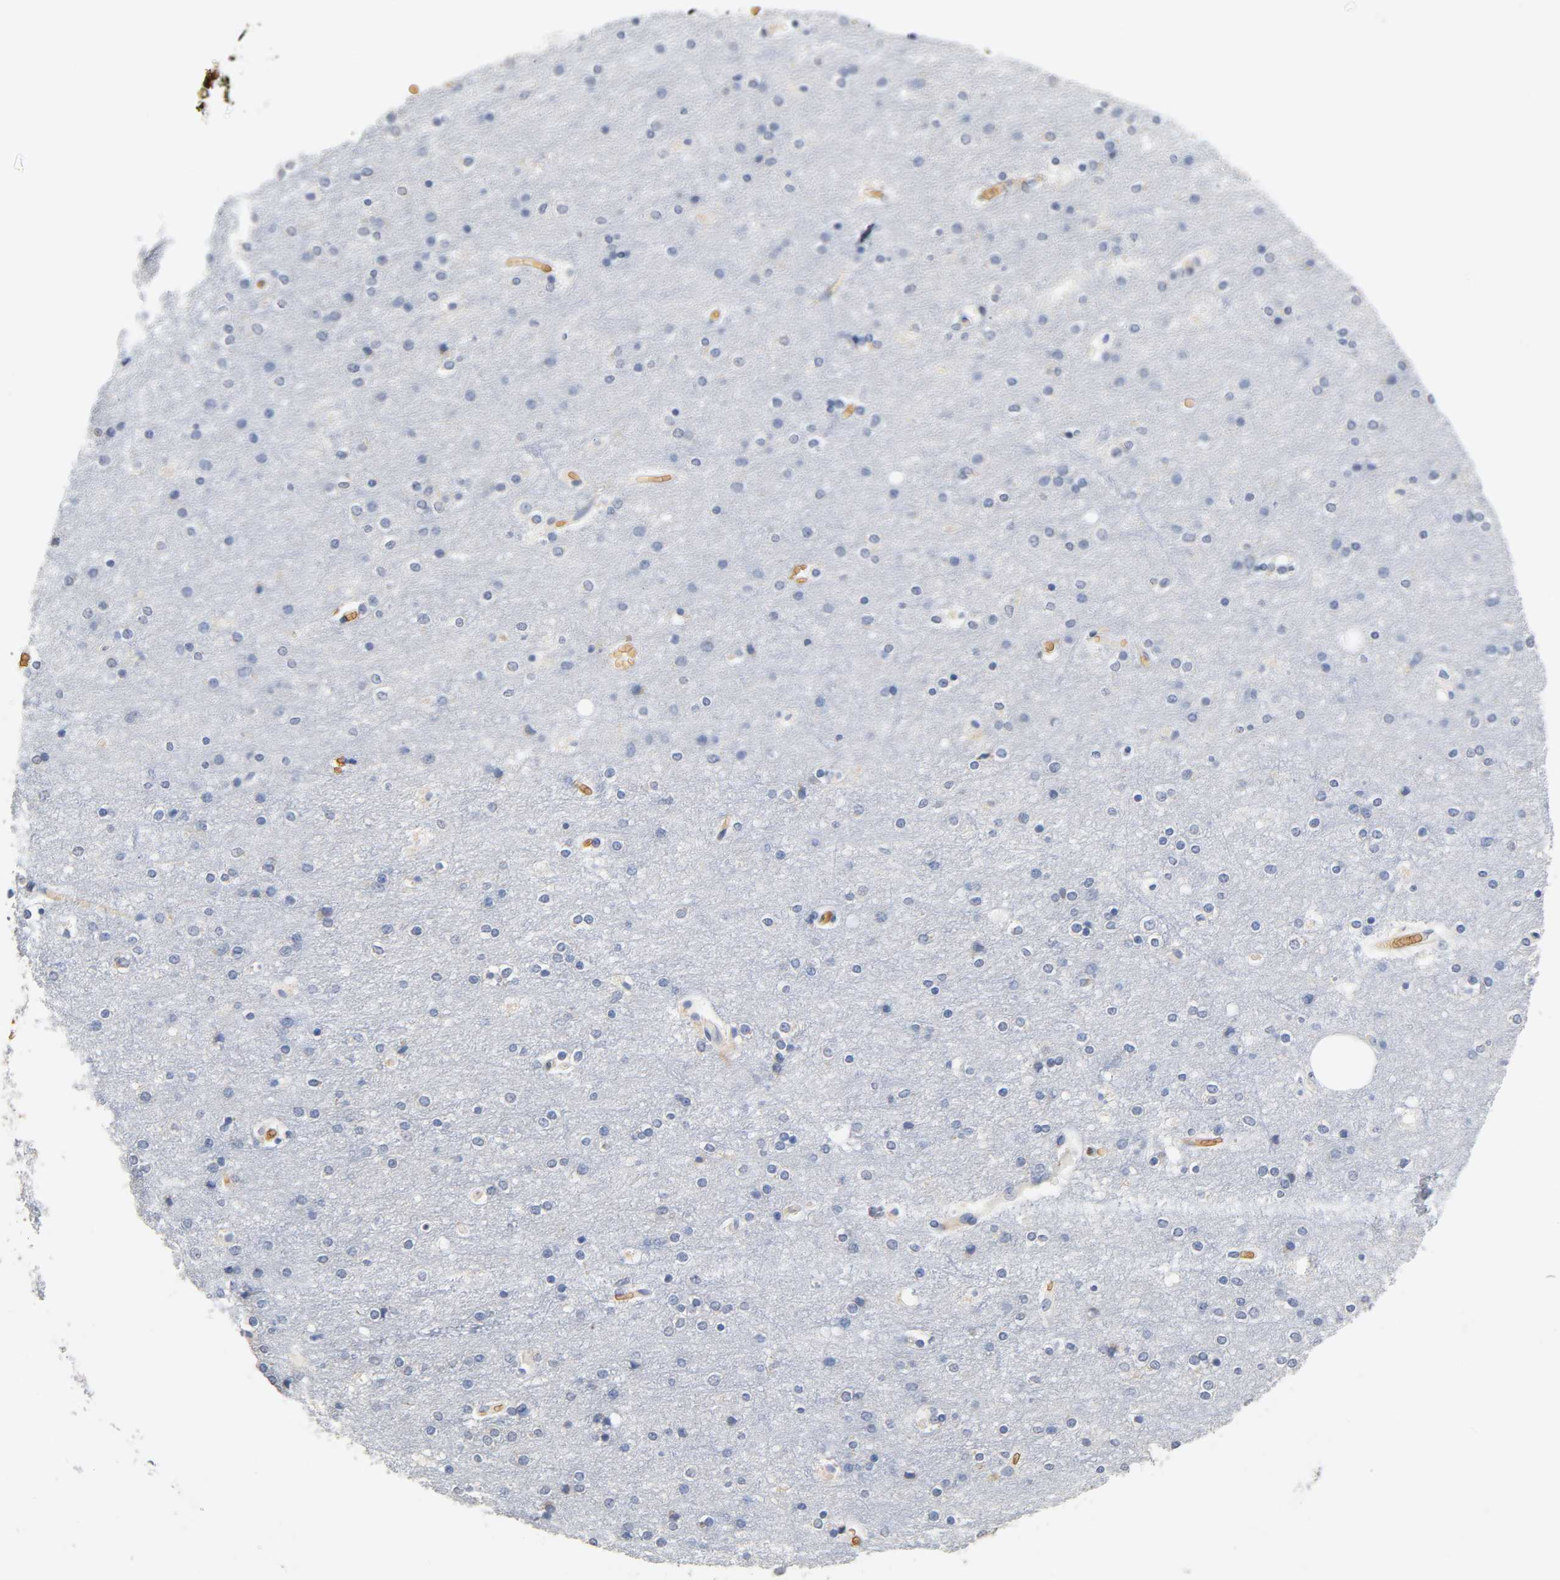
{"staining": {"intensity": "moderate", "quantity": ">75%", "location": "cytoplasmic/membranous"}, "tissue": "cerebral cortex", "cell_type": "Endothelial cells", "image_type": "normal", "snomed": [{"axis": "morphology", "description": "Normal tissue, NOS"}, {"axis": "topography", "description": "Cerebral cortex"}], "caption": "The histopathology image demonstrates immunohistochemical staining of normal cerebral cortex. There is moderate cytoplasmic/membranous staining is appreciated in approximately >75% of endothelial cells.", "gene": "UCKL1", "patient": {"sex": "female", "age": 54}}